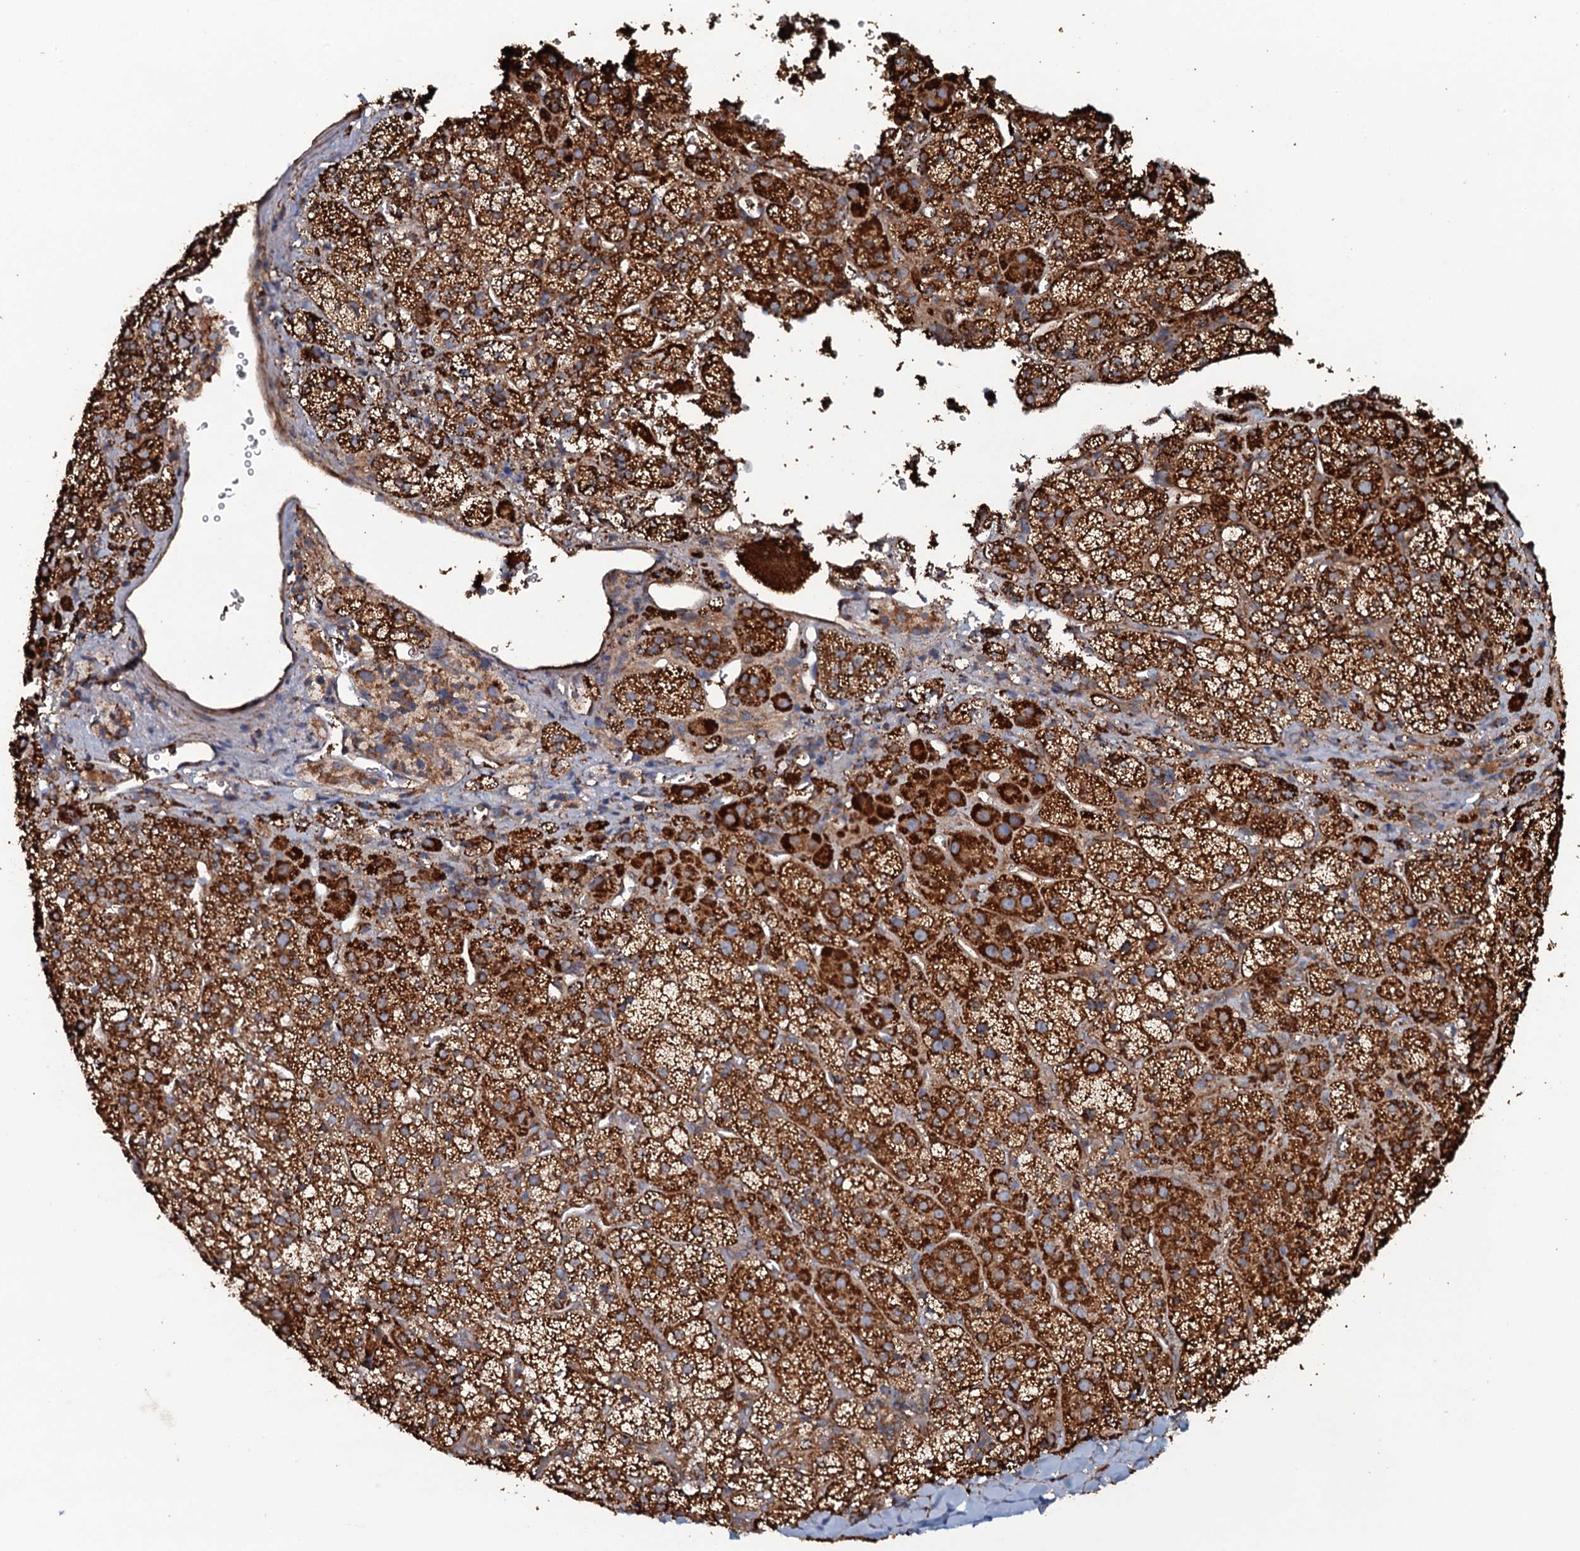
{"staining": {"intensity": "strong", "quantity": ">75%", "location": "cytoplasmic/membranous"}, "tissue": "adrenal gland", "cell_type": "Glandular cells", "image_type": "normal", "snomed": [{"axis": "morphology", "description": "Normal tissue, NOS"}, {"axis": "topography", "description": "Adrenal gland"}], "caption": "Immunohistochemistry (IHC) micrograph of unremarkable adrenal gland stained for a protein (brown), which displays high levels of strong cytoplasmic/membranous staining in about >75% of glandular cells.", "gene": "VWA8", "patient": {"sex": "female", "age": 44}}